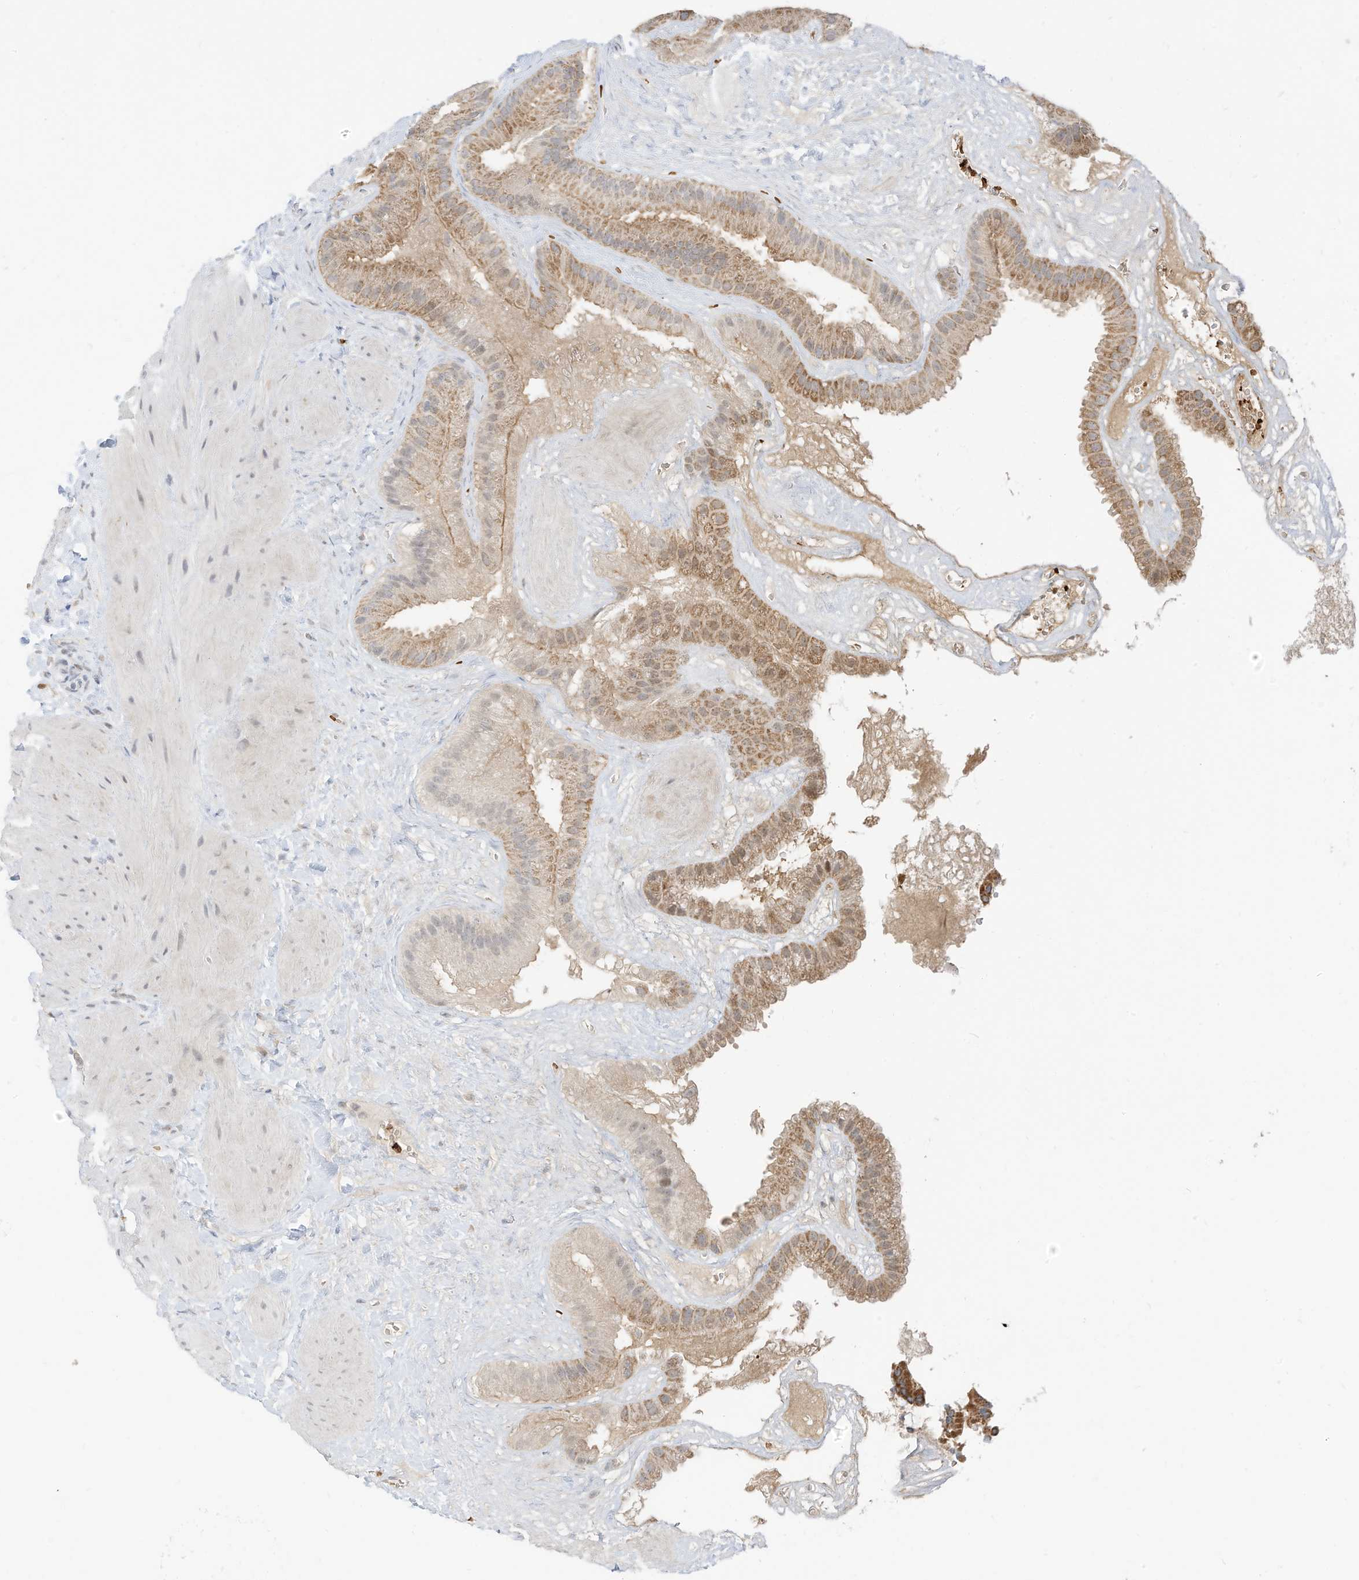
{"staining": {"intensity": "moderate", "quantity": ">75%", "location": "cytoplasmic/membranous"}, "tissue": "gallbladder", "cell_type": "Glandular cells", "image_type": "normal", "snomed": [{"axis": "morphology", "description": "Normal tissue, NOS"}, {"axis": "topography", "description": "Gallbladder"}], "caption": "Immunohistochemistry of unremarkable gallbladder reveals medium levels of moderate cytoplasmic/membranous staining in approximately >75% of glandular cells.", "gene": "MTUS2", "patient": {"sex": "male", "age": 55}}